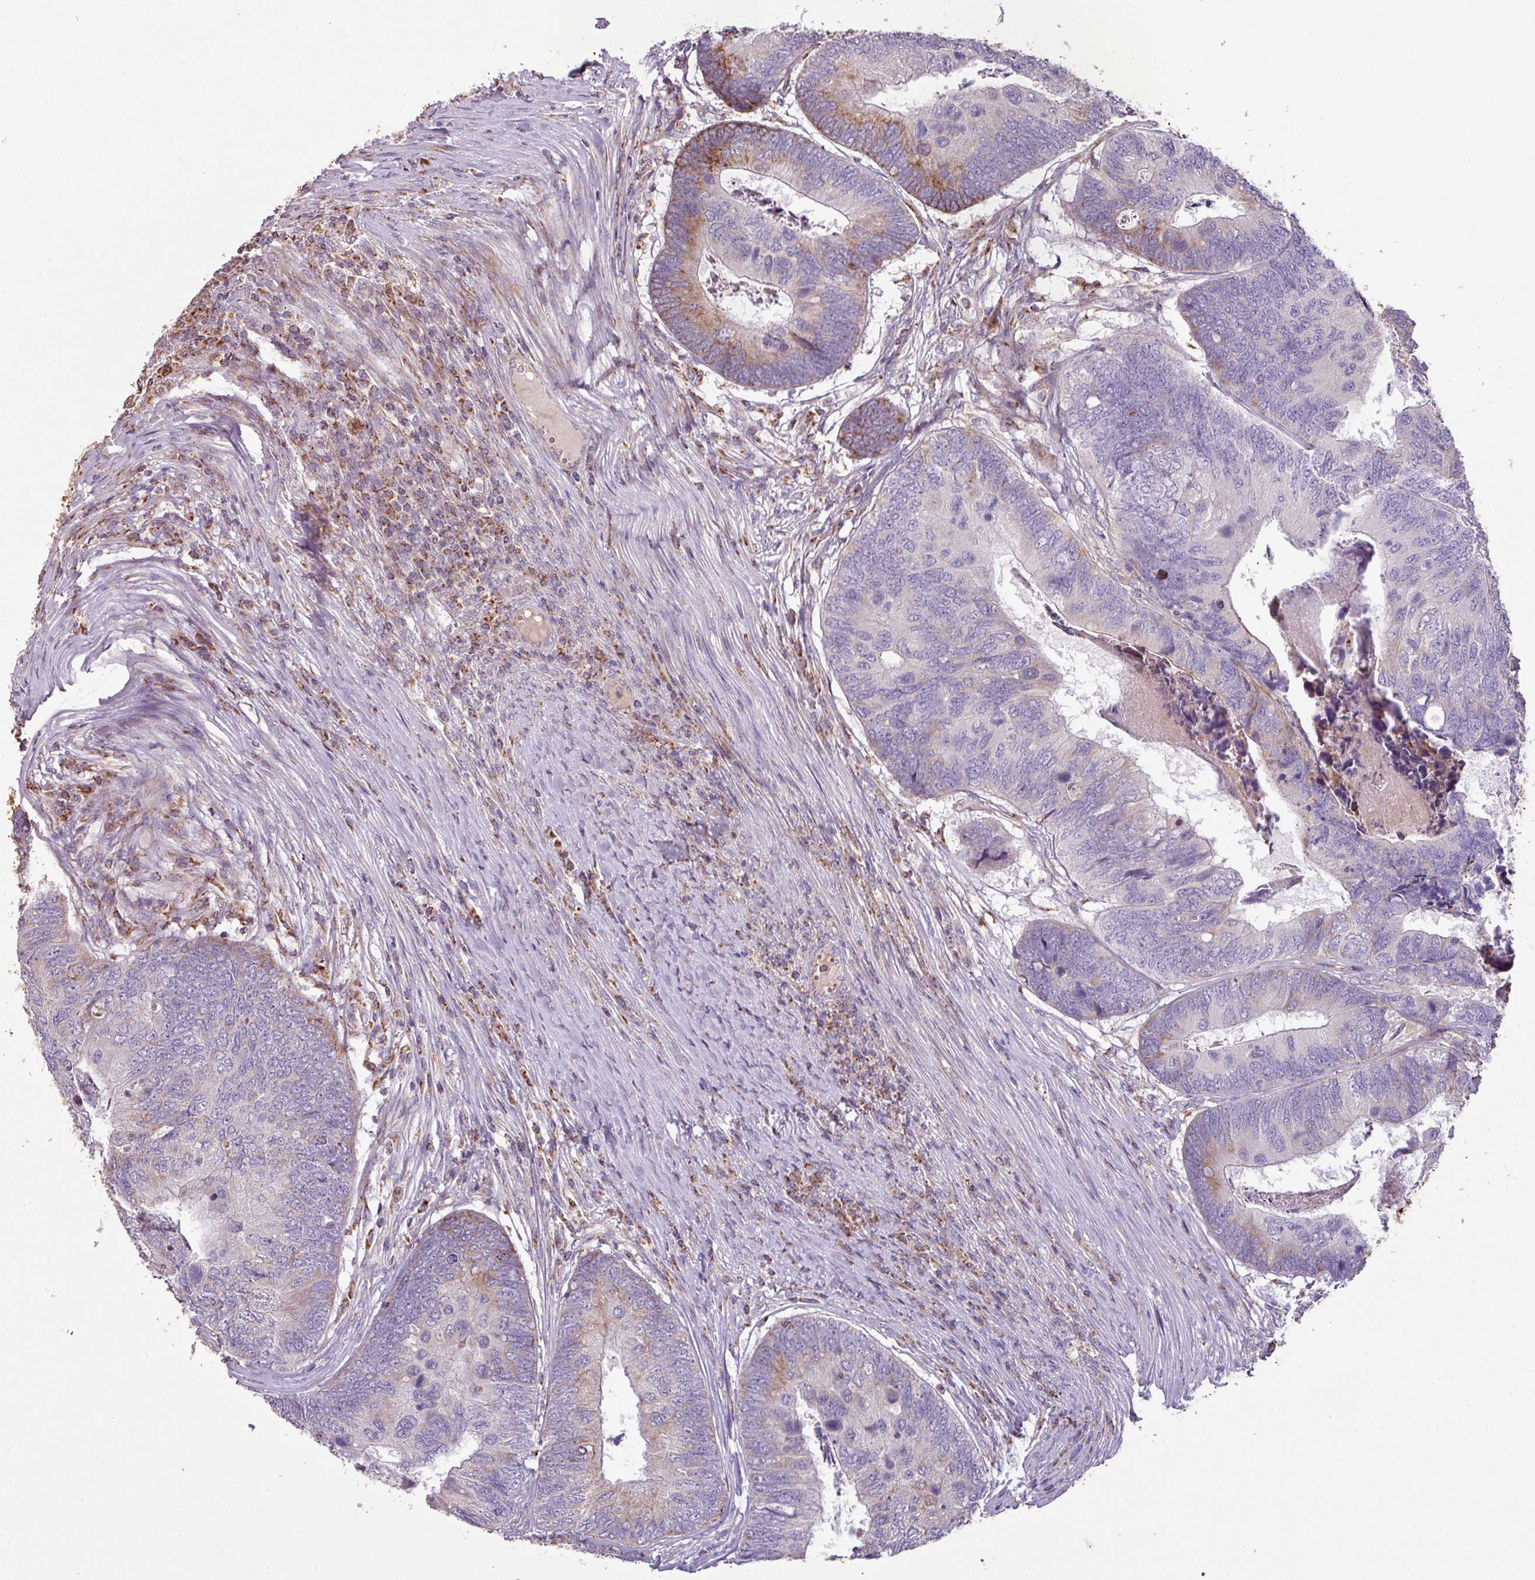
{"staining": {"intensity": "moderate", "quantity": "<25%", "location": "cytoplasmic/membranous"}, "tissue": "colorectal cancer", "cell_type": "Tumor cells", "image_type": "cancer", "snomed": [{"axis": "morphology", "description": "Adenocarcinoma, NOS"}, {"axis": "topography", "description": "Colon"}], "caption": "Human colorectal cancer (adenocarcinoma) stained with a protein marker shows moderate staining in tumor cells.", "gene": "SQOR", "patient": {"sex": "female", "age": 67}}